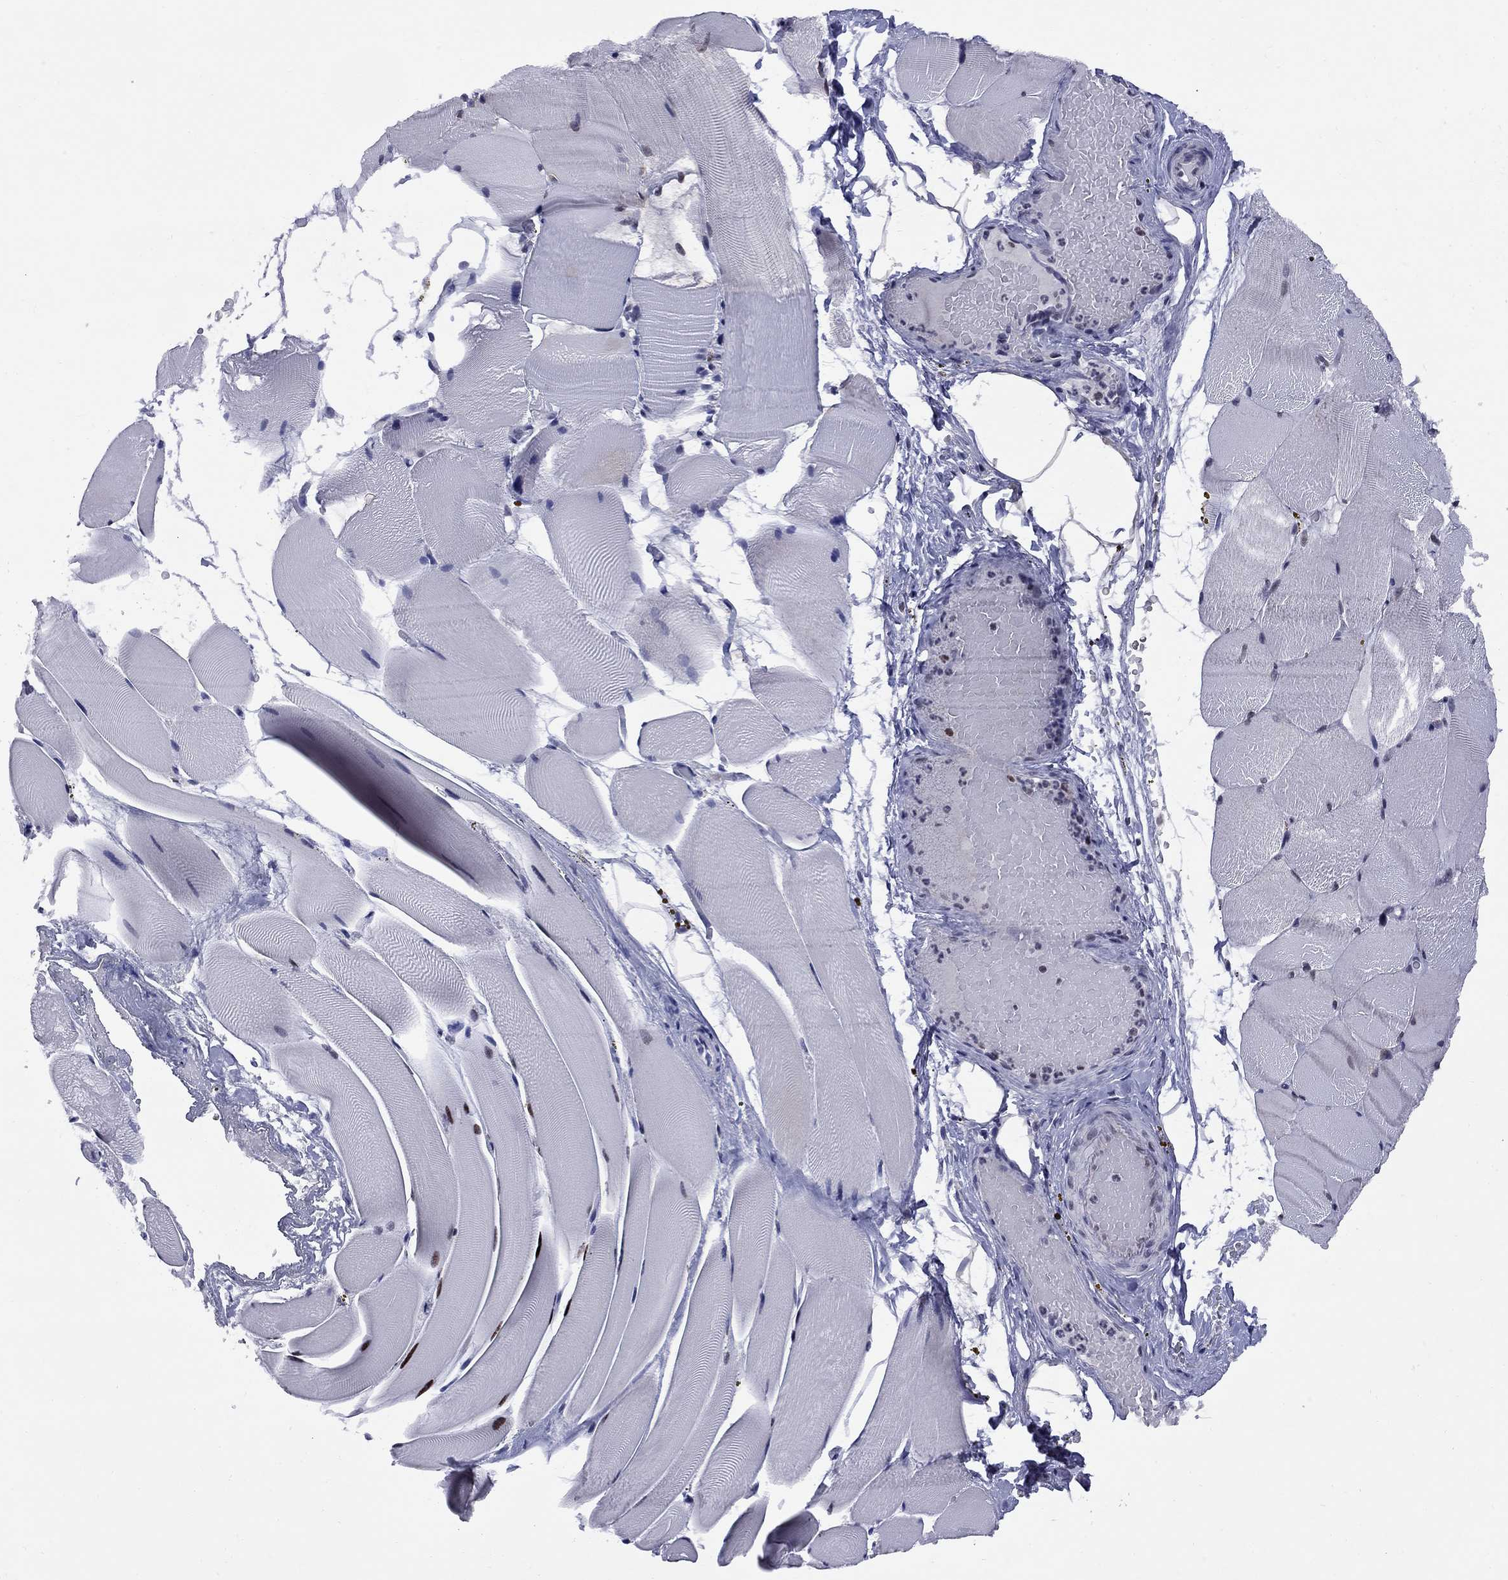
{"staining": {"intensity": "strong", "quantity": "<25%", "location": "nuclear"}, "tissue": "skeletal muscle", "cell_type": "Myocytes", "image_type": "normal", "snomed": [{"axis": "morphology", "description": "Normal tissue, NOS"}, {"axis": "topography", "description": "Skeletal muscle"}], "caption": "Skeletal muscle stained with a brown dye exhibits strong nuclear positive positivity in about <25% of myocytes.", "gene": "TAF9", "patient": {"sex": "female", "age": 37}}